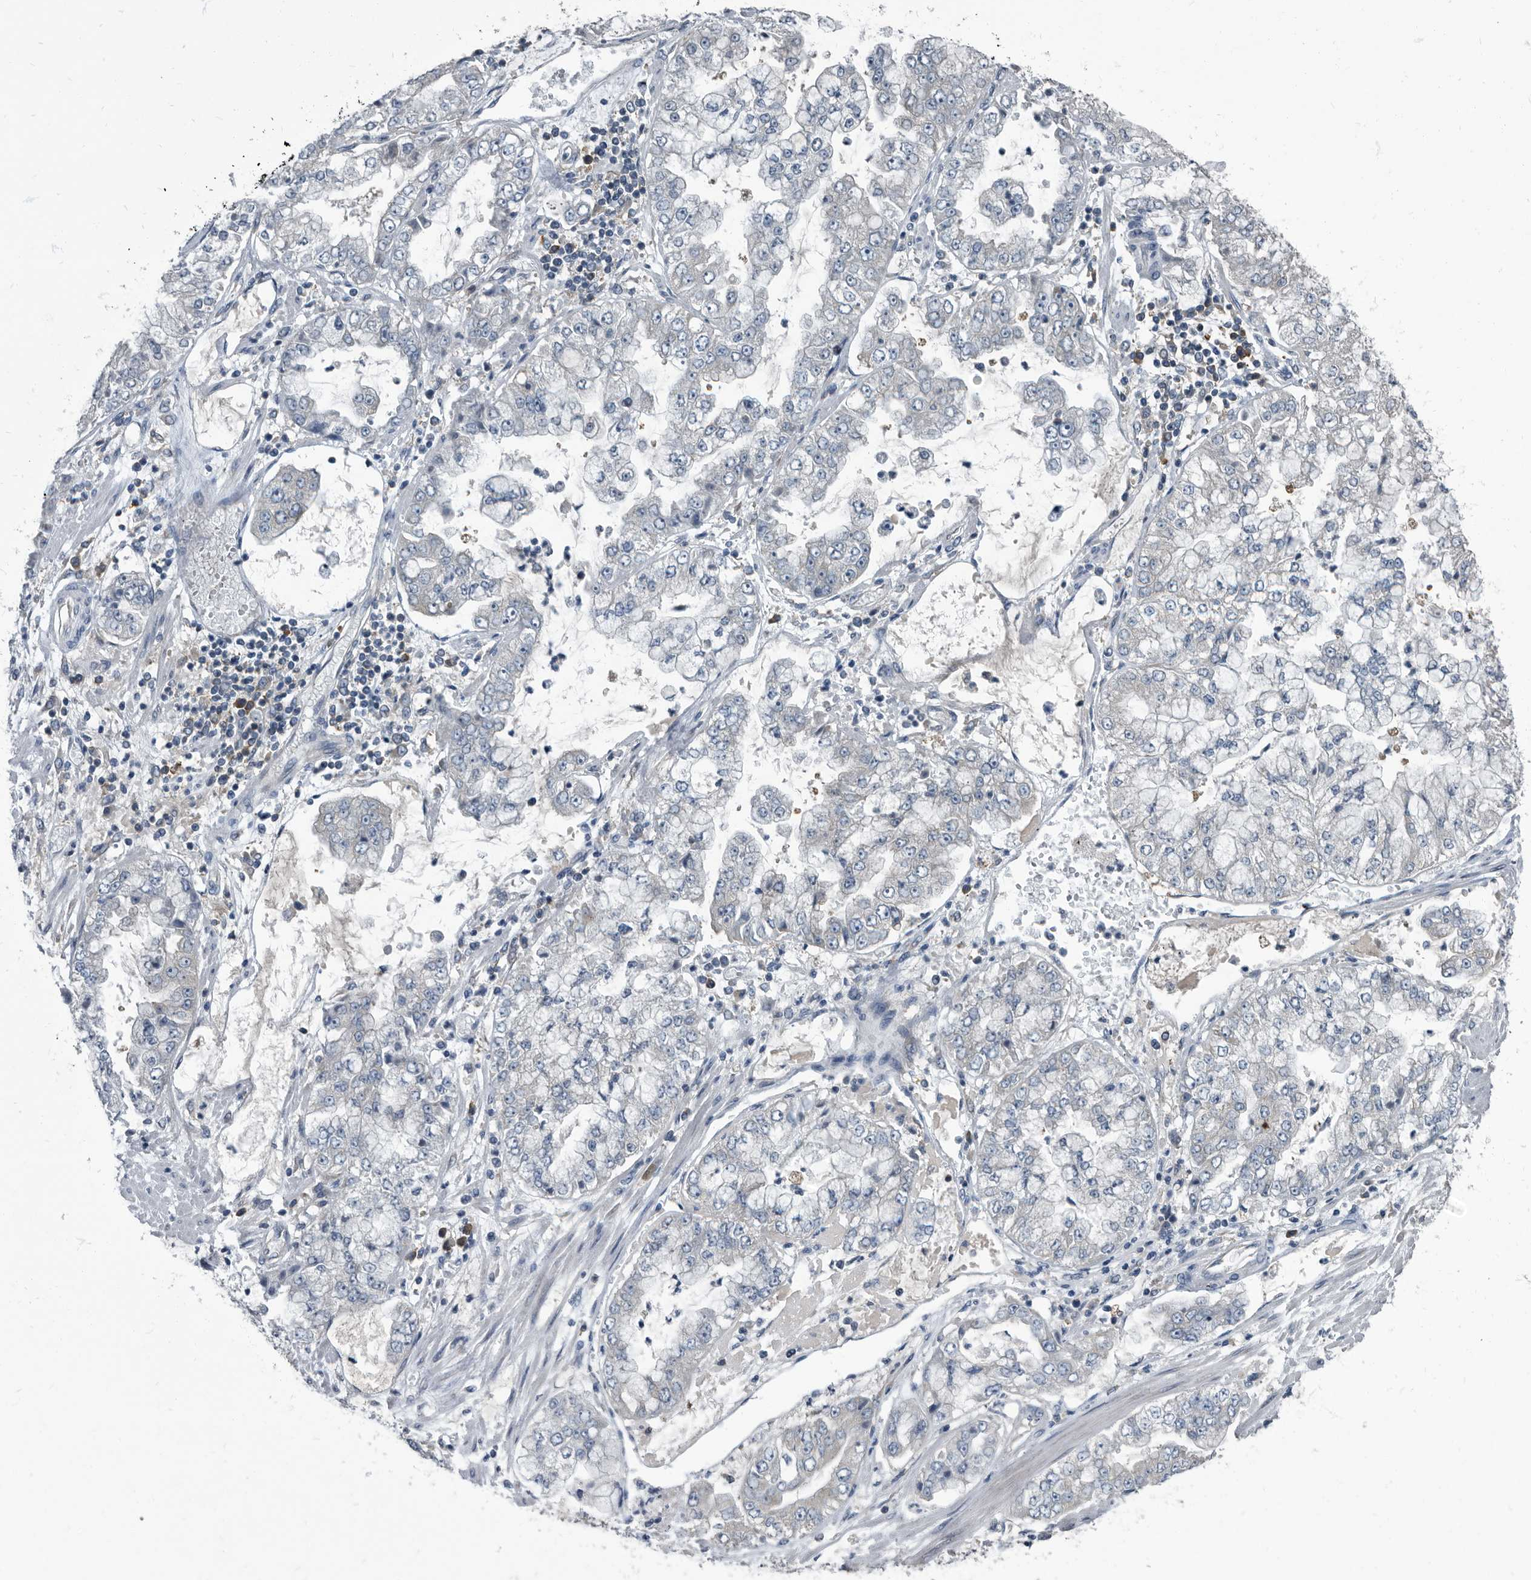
{"staining": {"intensity": "negative", "quantity": "none", "location": "none"}, "tissue": "stomach cancer", "cell_type": "Tumor cells", "image_type": "cancer", "snomed": [{"axis": "morphology", "description": "Adenocarcinoma, NOS"}, {"axis": "topography", "description": "Stomach"}], "caption": "There is no significant staining in tumor cells of stomach cancer. (Brightfield microscopy of DAB IHC at high magnification).", "gene": "CDV3", "patient": {"sex": "male", "age": 76}}